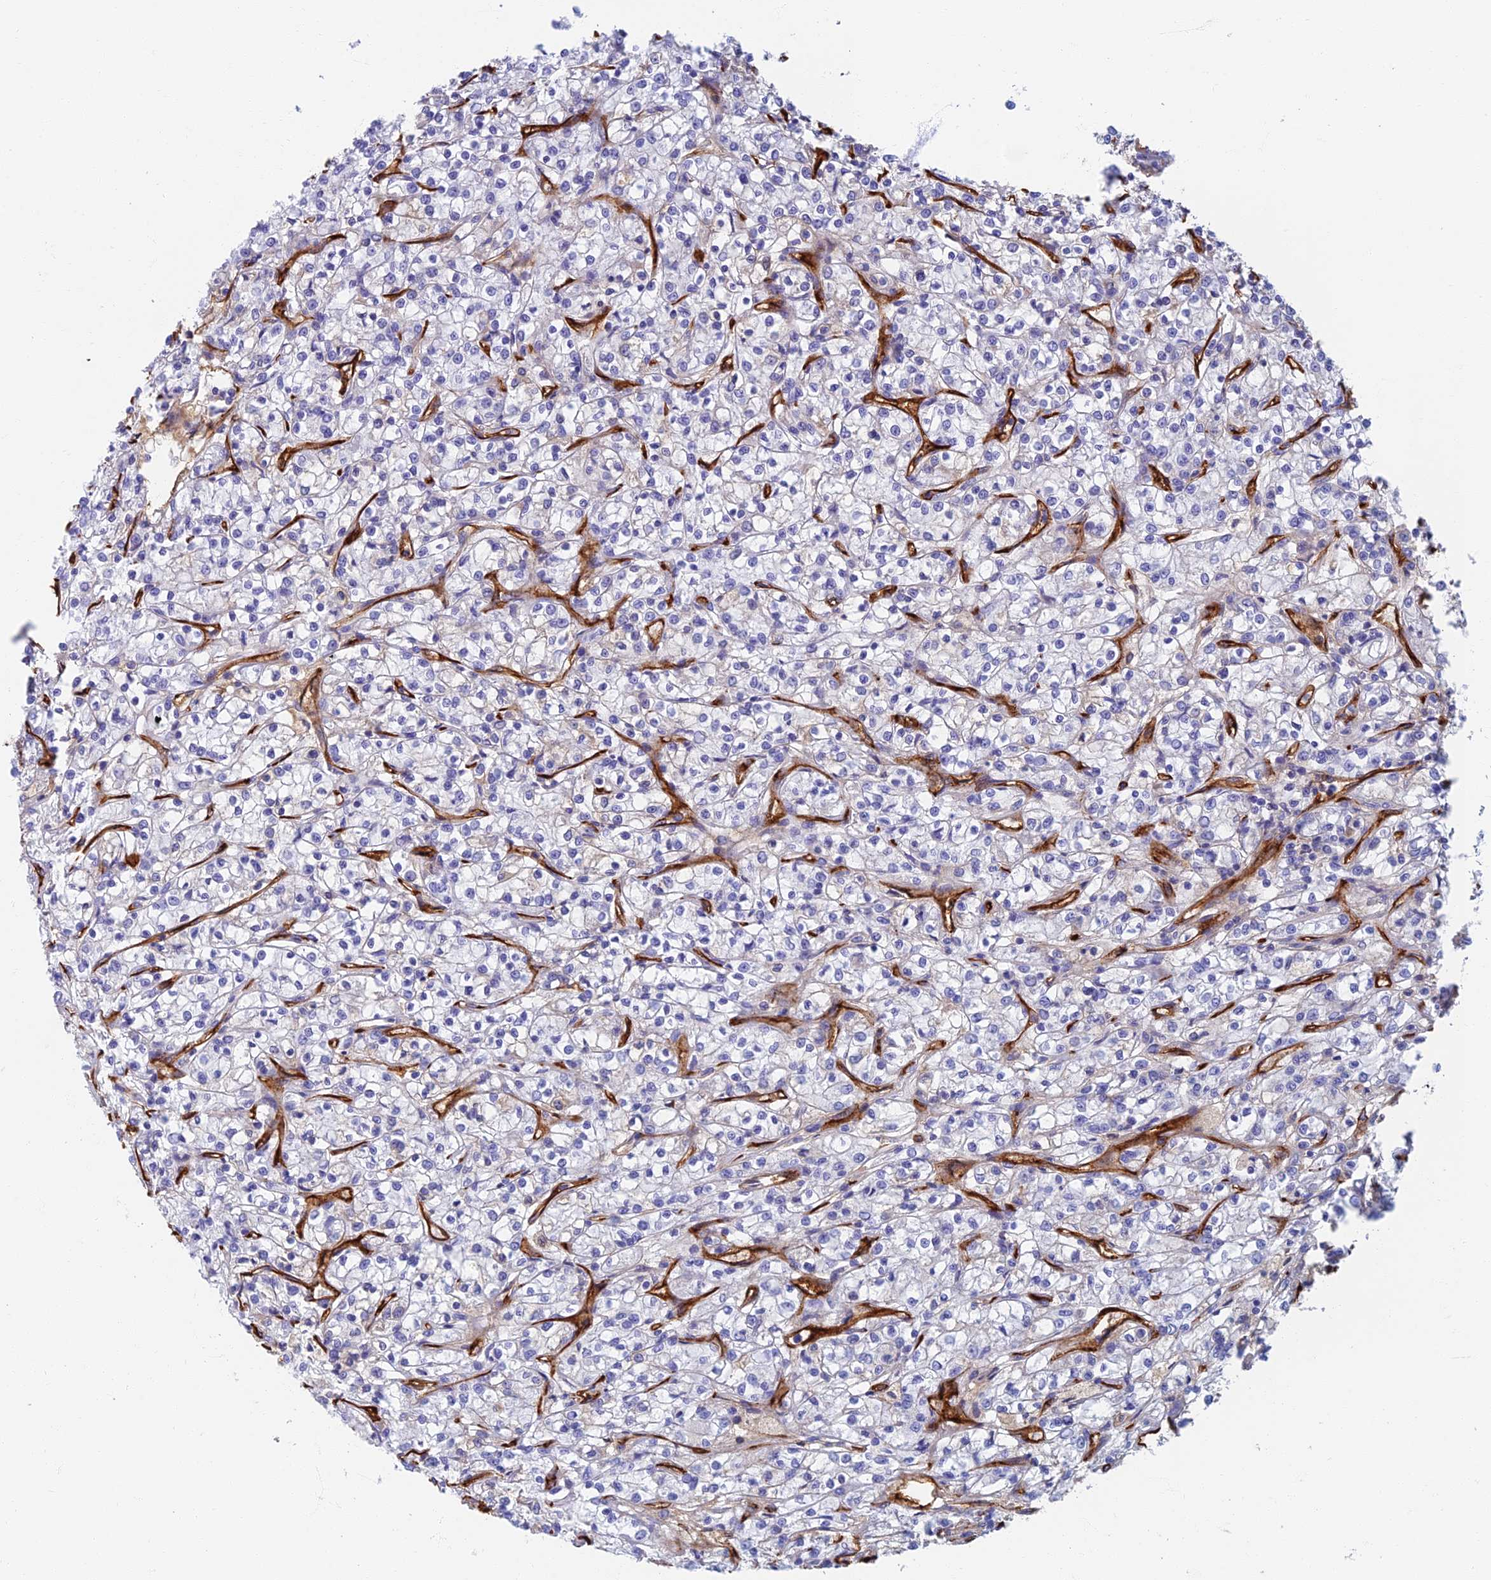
{"staining": {"intensity": "negative", "quantity": "none", "location": "none"}, "tissue": "renal cancer", "cell_type": "Tumor cells", "image_type": "cancer", "snomed": [{"axis": "morphology", "description": "Adenocarcinoma, NOS"}, {"axis": "topography", "description": "Kidney"}], "caption": "DAB immunohistochemical staining of human adenocarcinoma (renal) shows no significant expression in tumor cells. (DAB (3,3'-diaminobenzidine) immunohistochemistry visualized using brightfield microscopy, high magnification).", "gene": "ETFRF1", "patient": {"sex": "female", "age": 59}}